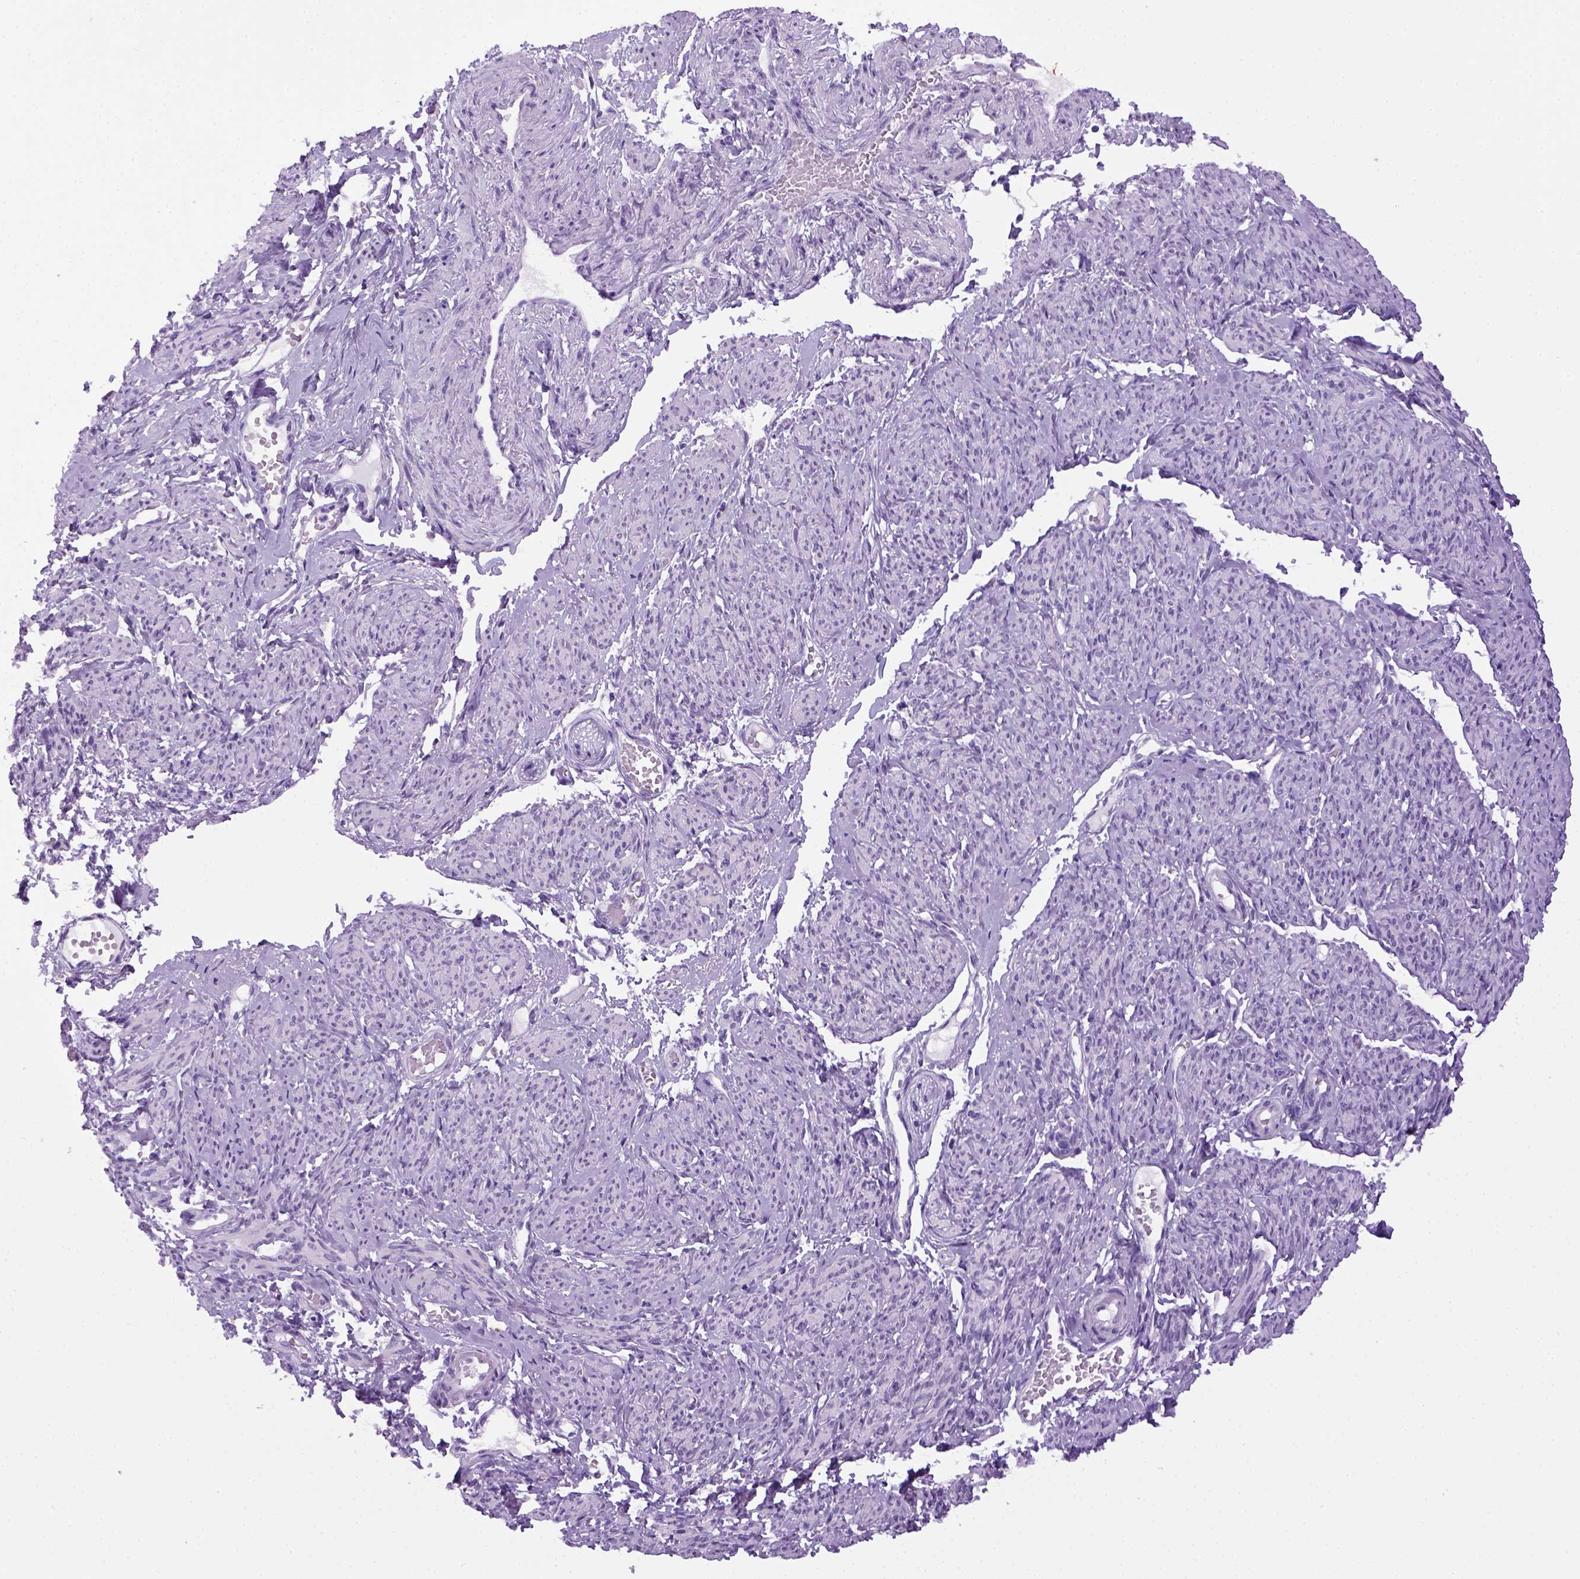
{"staining": {"intensity": "negative", "quantity": "none", "location": "none"}, "tissue": "smooth muscle", "cell_type": "Smooth muscle cells", "image_type": "normal", "snomed": [{"axis": "morphology", "description": "Normal tissue, NOS"}, {"axis": "topography", "description": "Smooth muscle"}], "caption": "IHC image of unremarkable human smooth muscle stained for a protein (brown), which demonstrates no expression in smooth muscle cells. The staining was performed using DAB to visualize the protein expression in brown, while the nuclei were stained in blue with hematoxylin (Magnification: 20x).", "gene": "SGCG", "patient": {"sex": "female", "age": 65}}